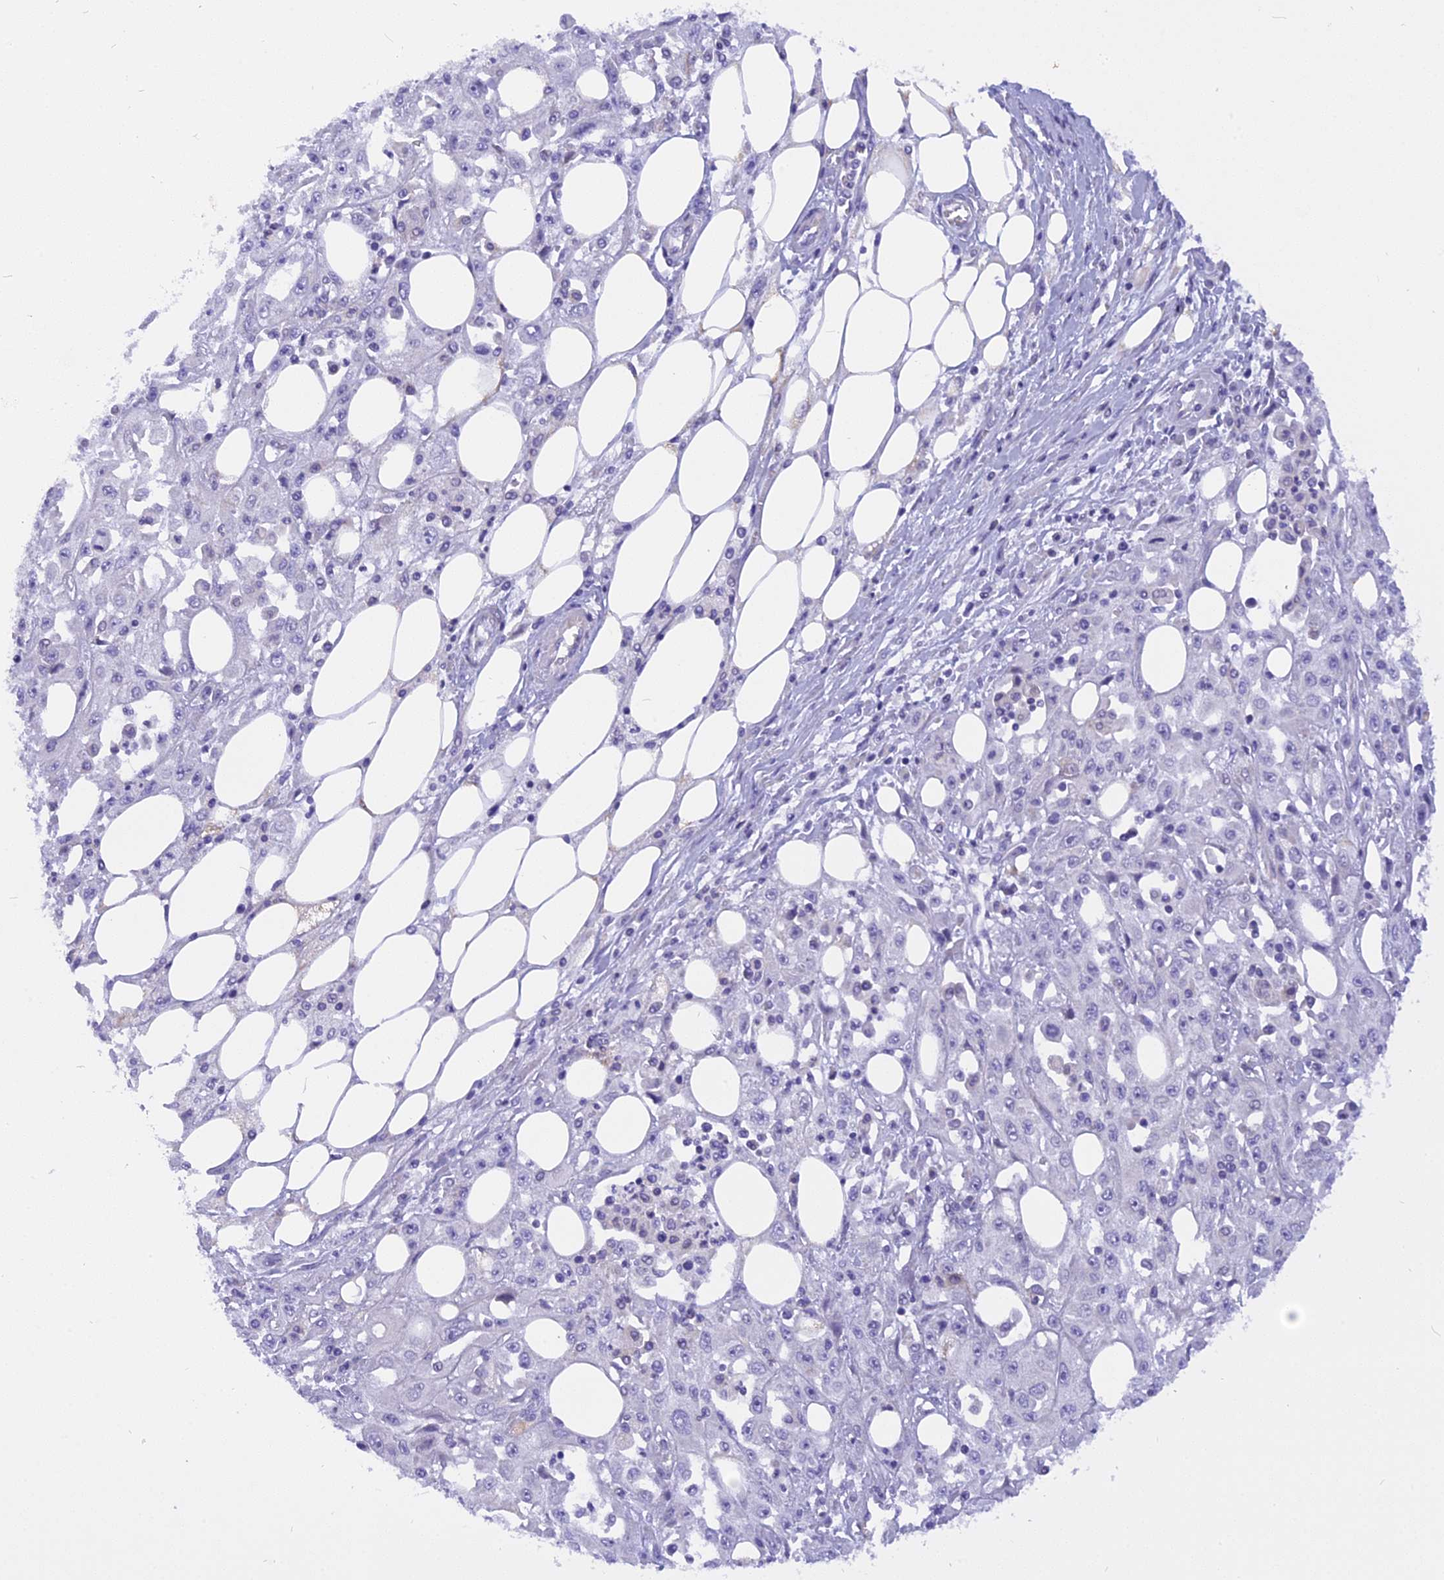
{"staining": {"intensity": "negative", "quantity": "none", "location": "none"}, "tissue": "skin cancer", "cell_type": "Tumor cells", "image_type": "cancer", "snomed": [{"axis": "morphology", "description": "Squamous cell carcinoma, NOS"}, {"axis": "morphology", "description": "Squamous cell carcinoma, metastatic, NOS"}, {"axis": "topography", "description": "Skin"}, {"axis": "topography", "description": "Lymph node"}], "caption": "This is an immunohistochemistry photomicrograph of skin squamous cell carcinoma. There is no expression in tumor cells.", "gene": "TRIM3", "patient": {"sex": "male", "age": 75}}